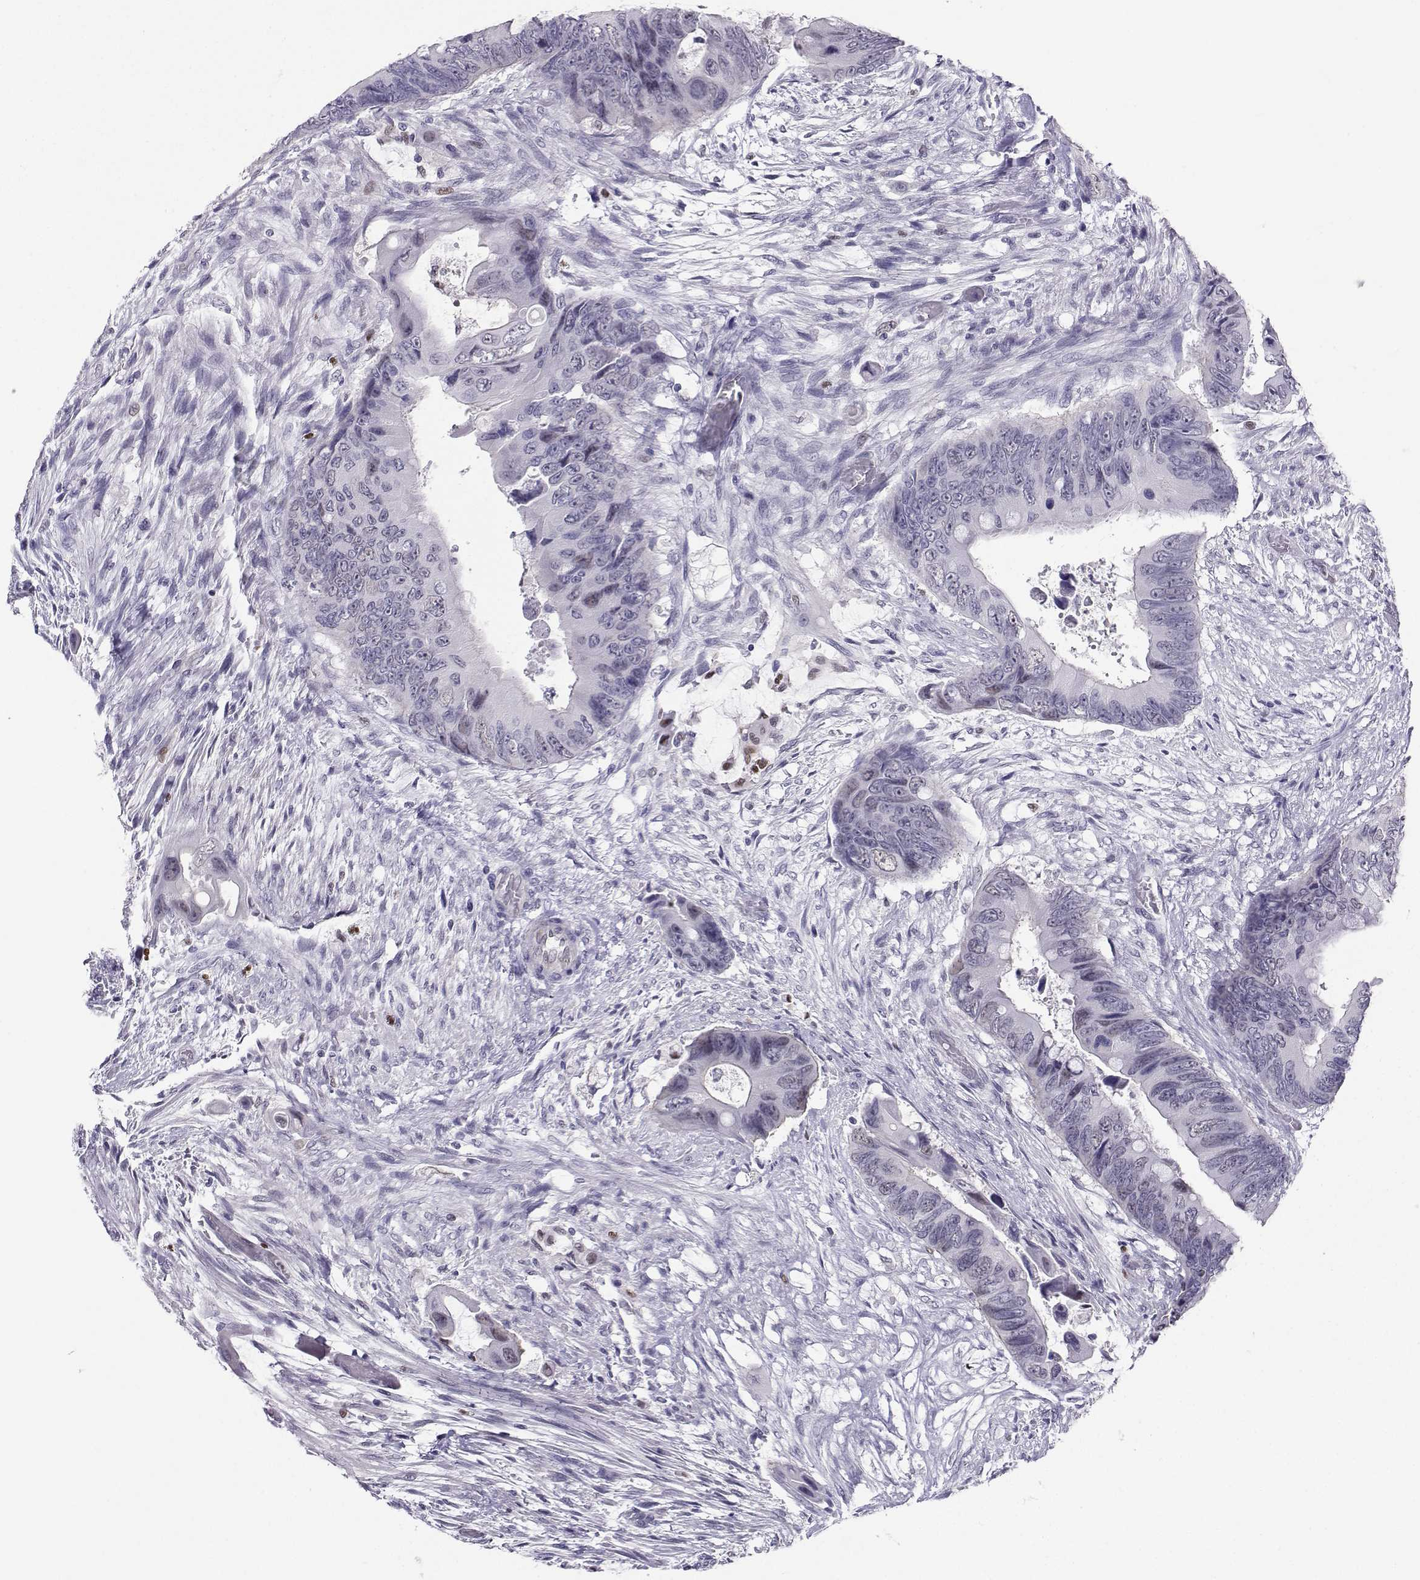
{"staining": {"intensity": "negative", "quantity": "none", "location": "none"}, "tissue": "colorectal cancer", "cell_type": "Tumor cells", "image_type": "cancer", "snomed": [{"axis": "morphology", "description": "Adenocarcinoma, NOS"}, {"axis": "topography", "description": "Rectum"}], "caption": "IHC photomicrograph of colorectal adenocarcinoma stained for a protein (brown), which shows no expression in tumor cells.", "gene": "TEDC2", "patient": {"sex": "male", "age": 63}}